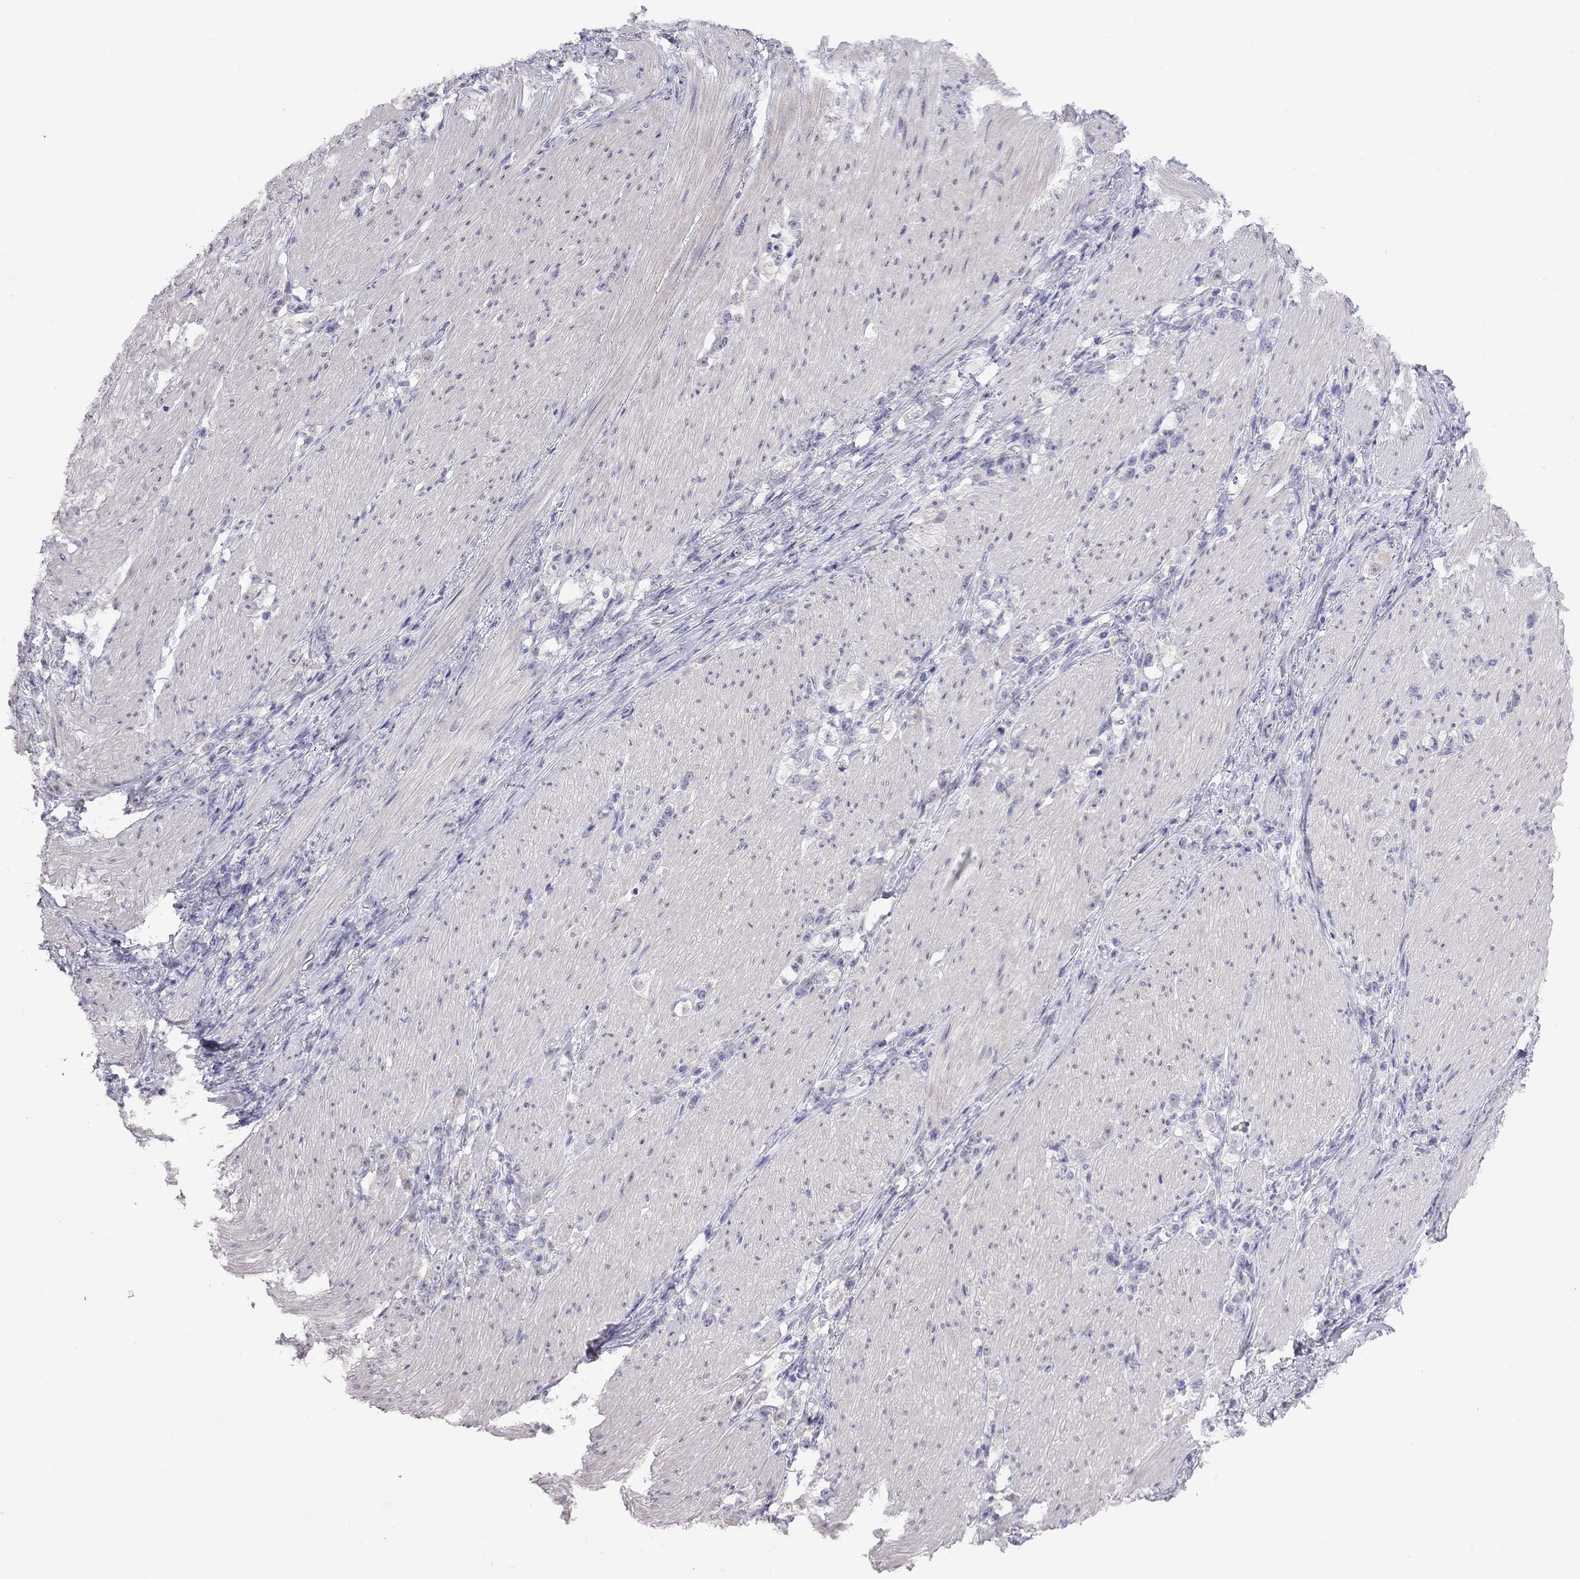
{"staining": {"intensity": "negative", "quantity": "none", "location": "none"}, "tissue": "stomach cancer", "cell_type": "Tumor cells", "image_type": "cancer", "snomed": [{"axis": "morphology", "description": "Adenocarcinoma, NOS"}, {"axis": "topography", "description": "Stomach, lower"}], "caption": "IHC photomicrograph of human stomach cancer (adenocarcinoma) stained for a protein (brown), which demonstrates no staining in tumor cells.", "gene": "HES5", "patient": {"sex": "male", "age": 88}}